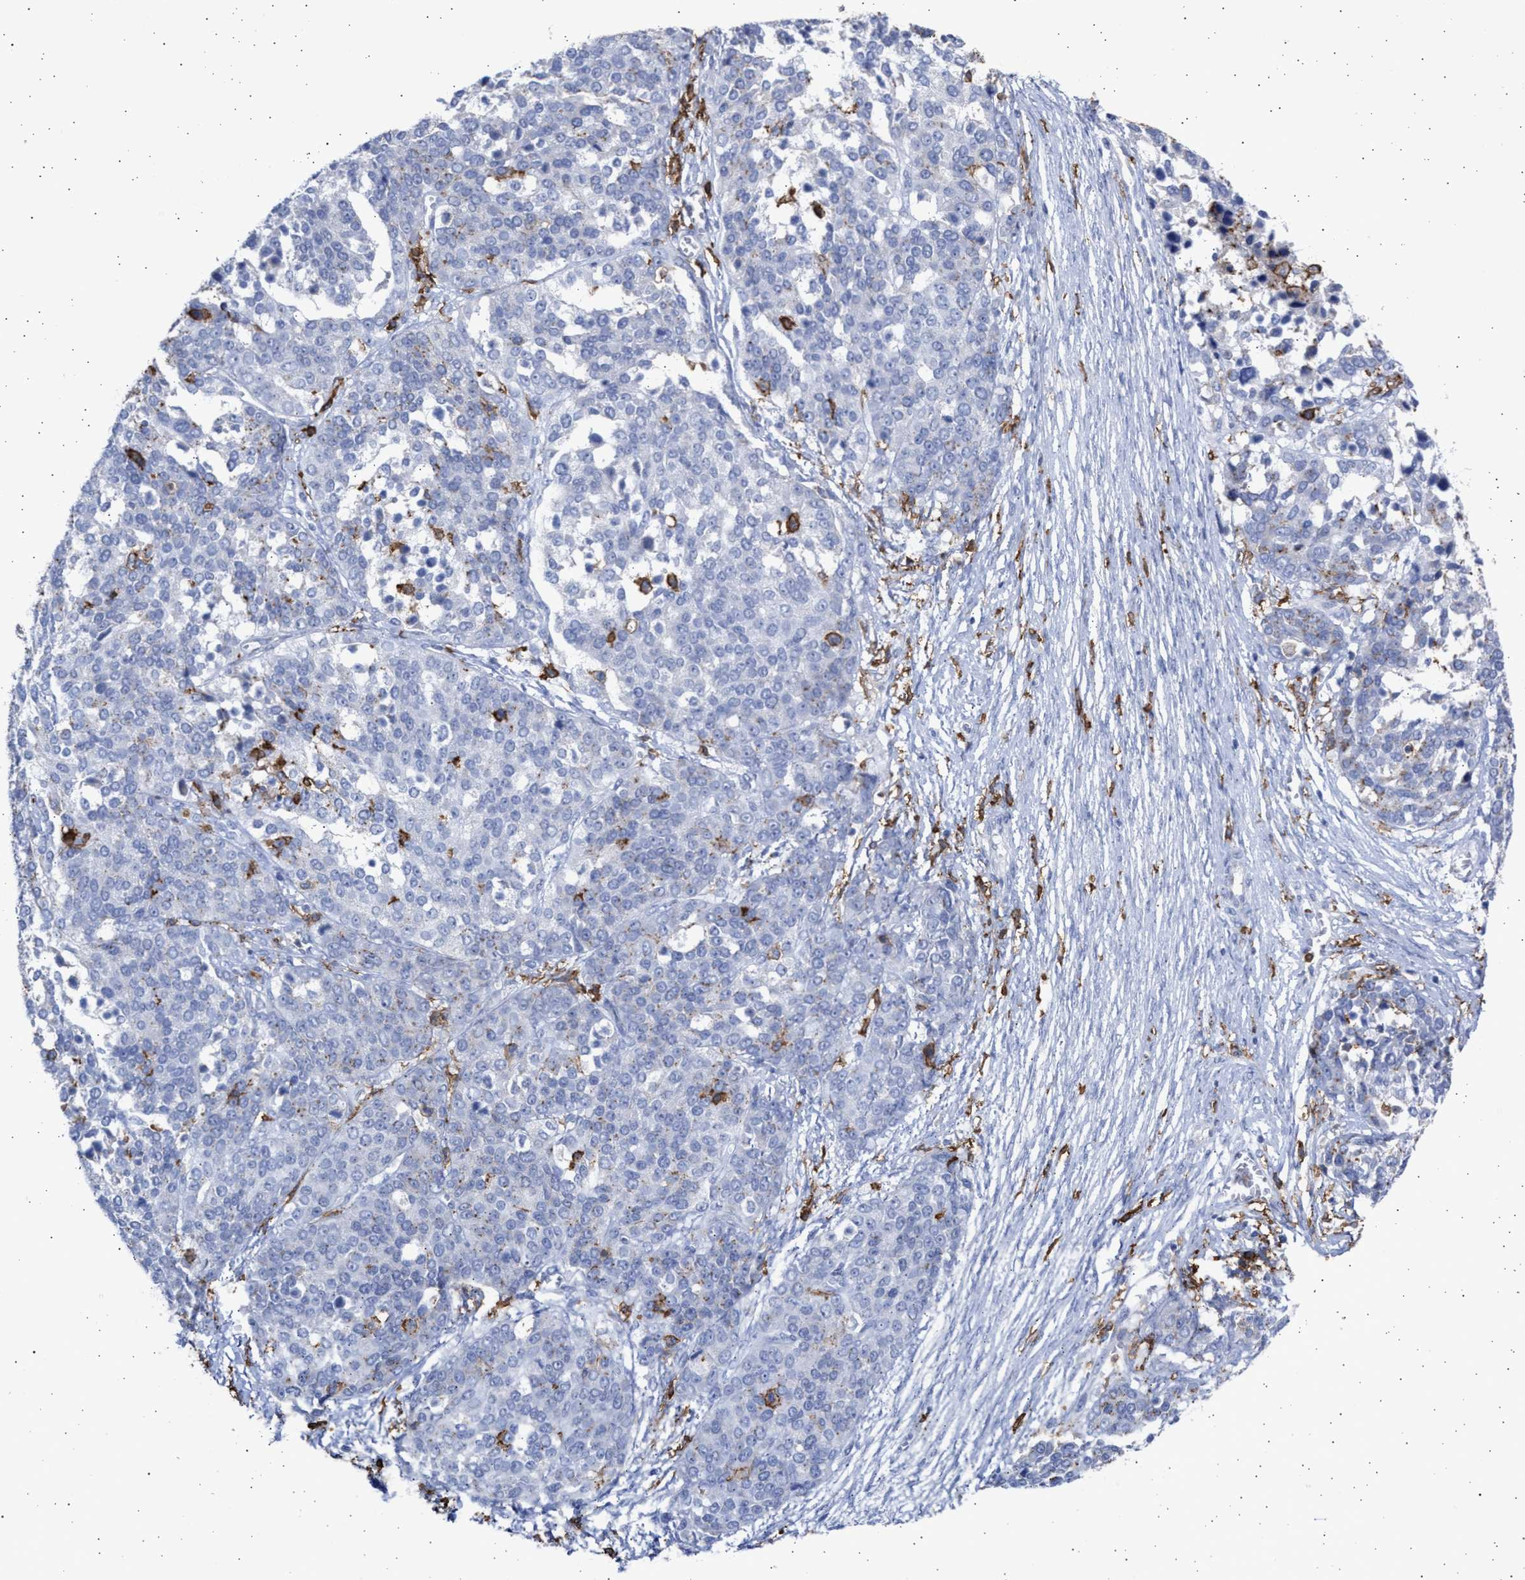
{"staining": {"intensity": "negative", "quantity": "none", "location": "none"}, "tissue": "ovarian cancer", "cell_type": "Tumor cells", "image_type": "cancer", "snomed": [{"axis": "morphology", "description": "Cystadenocarcinoma, serous, NOS"}, {"axis": "topography", "description": "Ovary"}], "caption": "The micrograph reveals no staining of tumor cells in ovarian cancer. (DAB immunohistochemistry (IHC) visualized using brightfield microscopy, high magnification).", "gene": "FCER1A", "patient": {"sex": "female", "age": 44}}